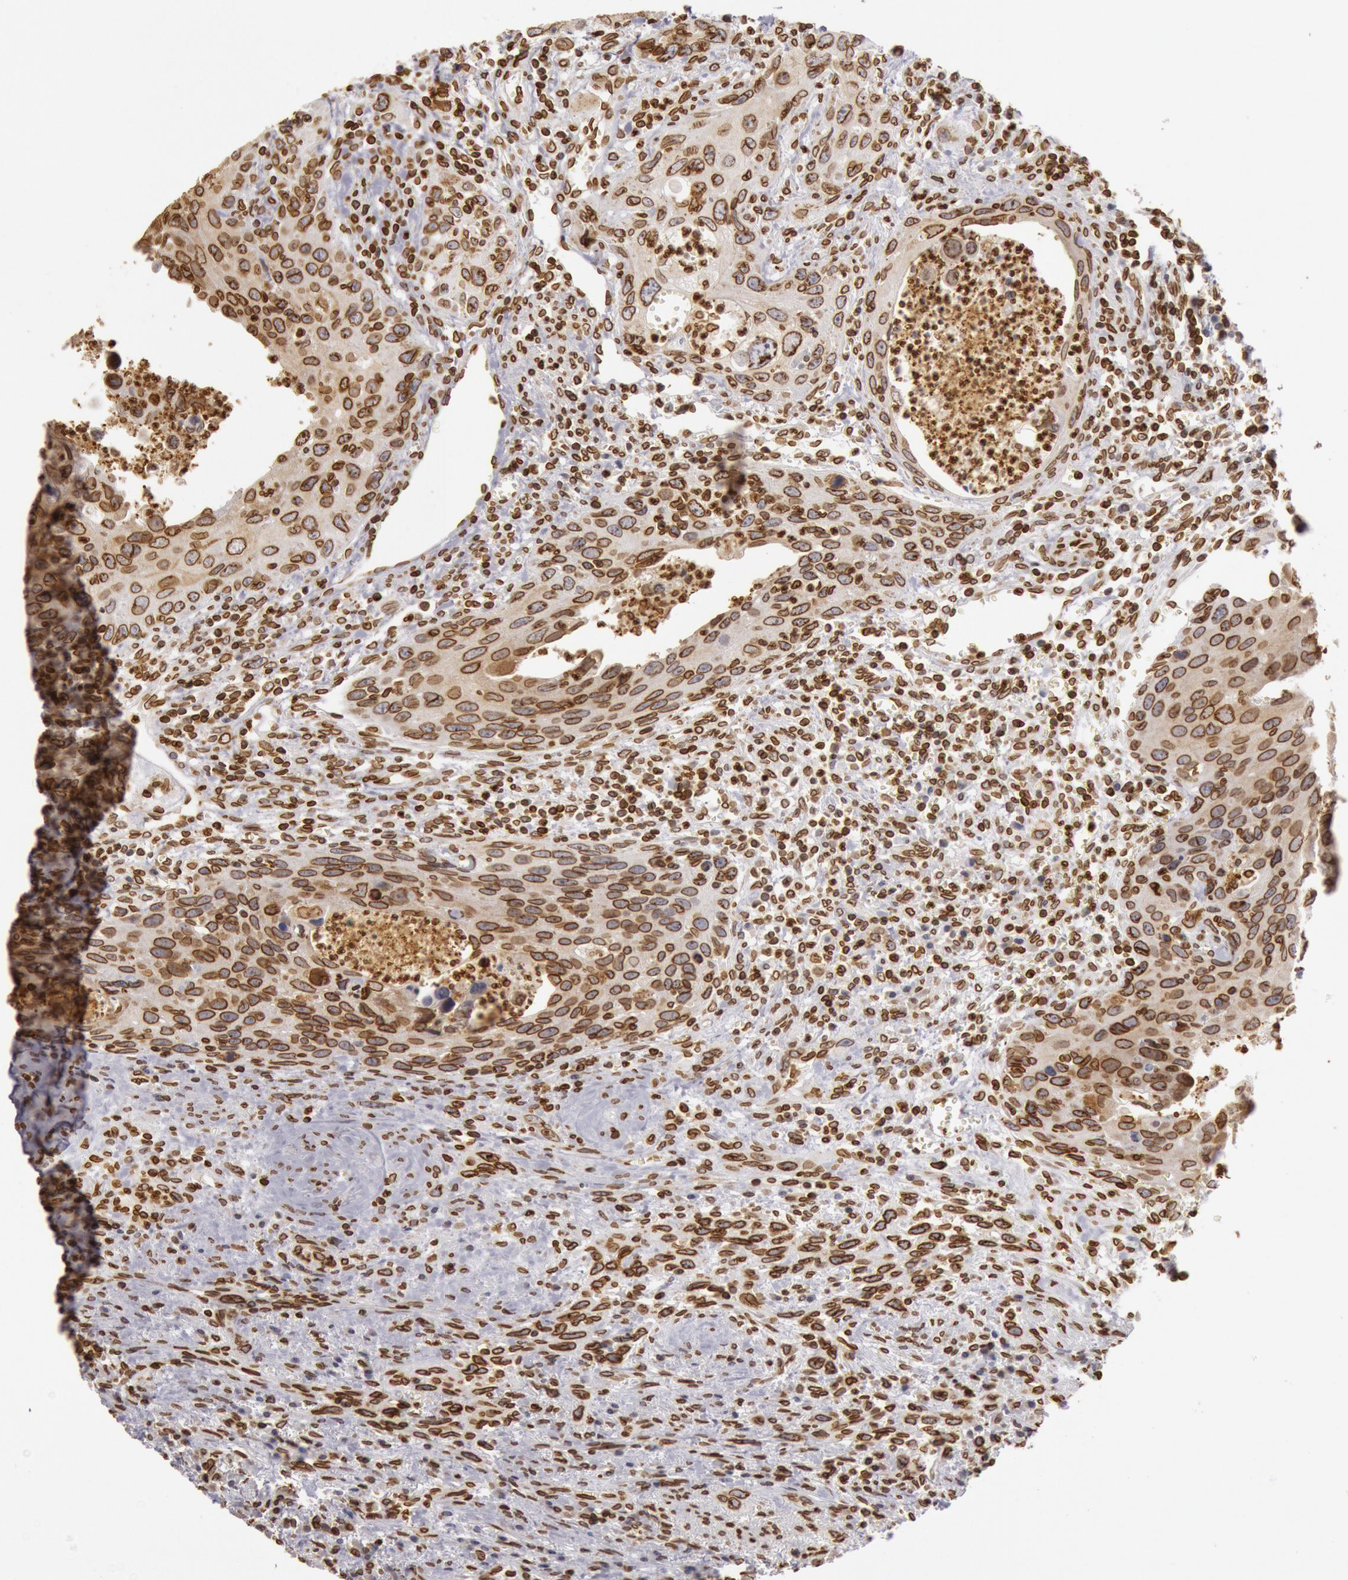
{"staining": {"intensity": "strong", "quantity": ">75%", "location": "cytoplasmic/membranous,nuclear"}, "tissue": "urothelial cancer", "cell_type": "Tumor cells", "image_type": "cancer", "snomed": [{"axis": "morphology", "description": "Urothelial carcinoma, High grade"}, {"axis": "topography", "description": "Urinary bladder"}], "caption": "This is an image of immunohistochemistry staining of urothelial cancer, which shows strong staining in the cytoplasmic/membranous and nuclear of tumor cells.", "gene": "SUN2", "patient": {"sex": "male", "age": 71}}